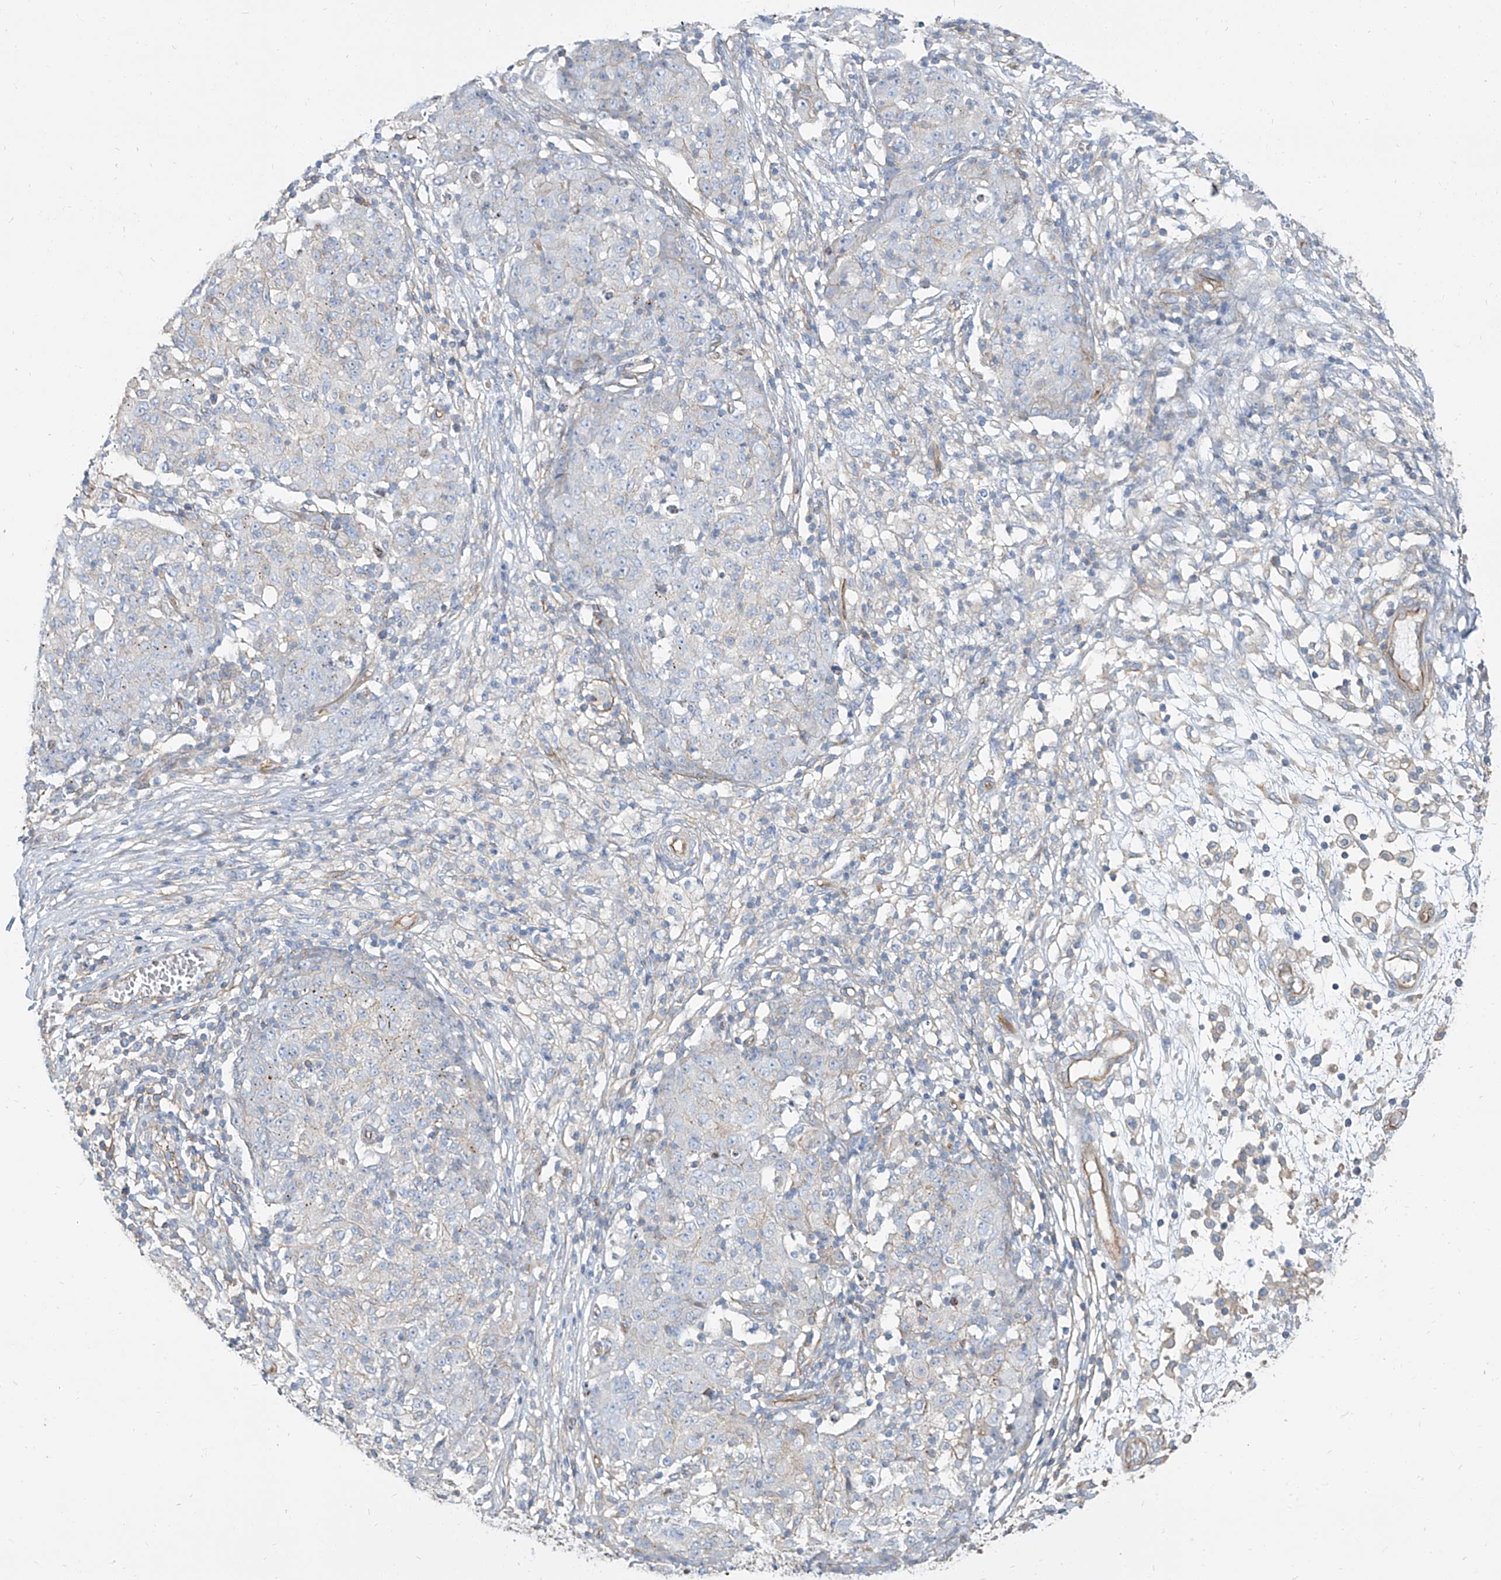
{"staining": {"intensity": "negative", "quantity": "none", "location": "none"}, "tissue": "ovarian cancer", "cell_type": "Tumor cells", "image_type": "cancer", "snomed": [{"axis": "morphology", "description": "Carcinoma, endometroid"}, {"axis": "topography", "description": "Ovary"}], "caption": "Ovarian endometroid carcinoma was stained to show a protein in brown. There is no significant staining in tumor cells.", "gene": "TXLNB", "patient": {"sex": "female", "age": 42}}